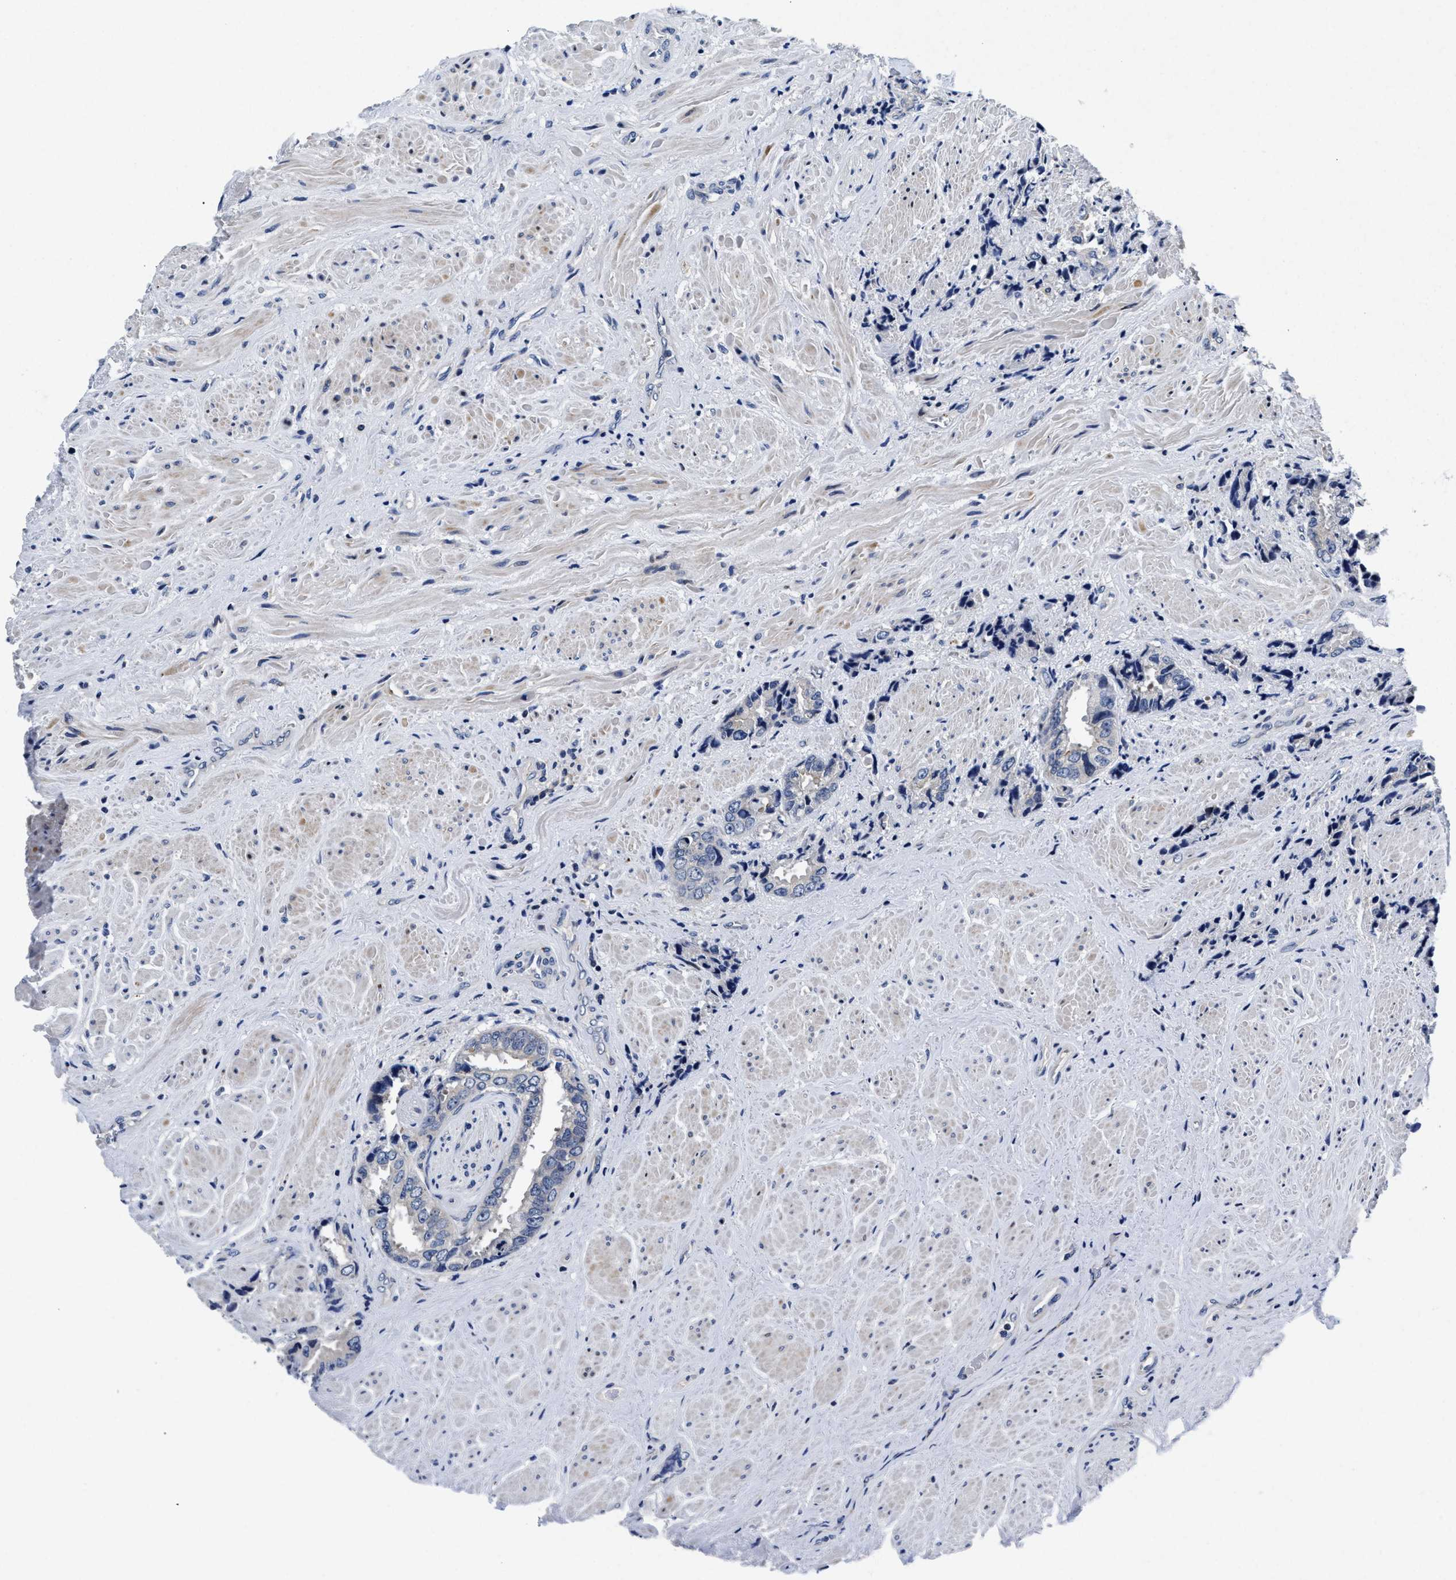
{"staining": {"intensity": "negative", "quantity": "none", "location": "none"}, "tissue": "prostate cancer", "cell_type": "Tumor cells", "image_type": "cancer", "snomed": [{"axis": "morphology", "description": "Adenocarcinoma, High grade"}, {"axis": "topography", "description": "Prostate"}], "caption": "Prostate cancer (adenocarcinoma (high-grade)) stained for a protein using immunohistochemistry (IHC) demonstrates no positivity tumor cells.", "gene": "LAD1", "patient": {"sex": "male", "age": 61}}